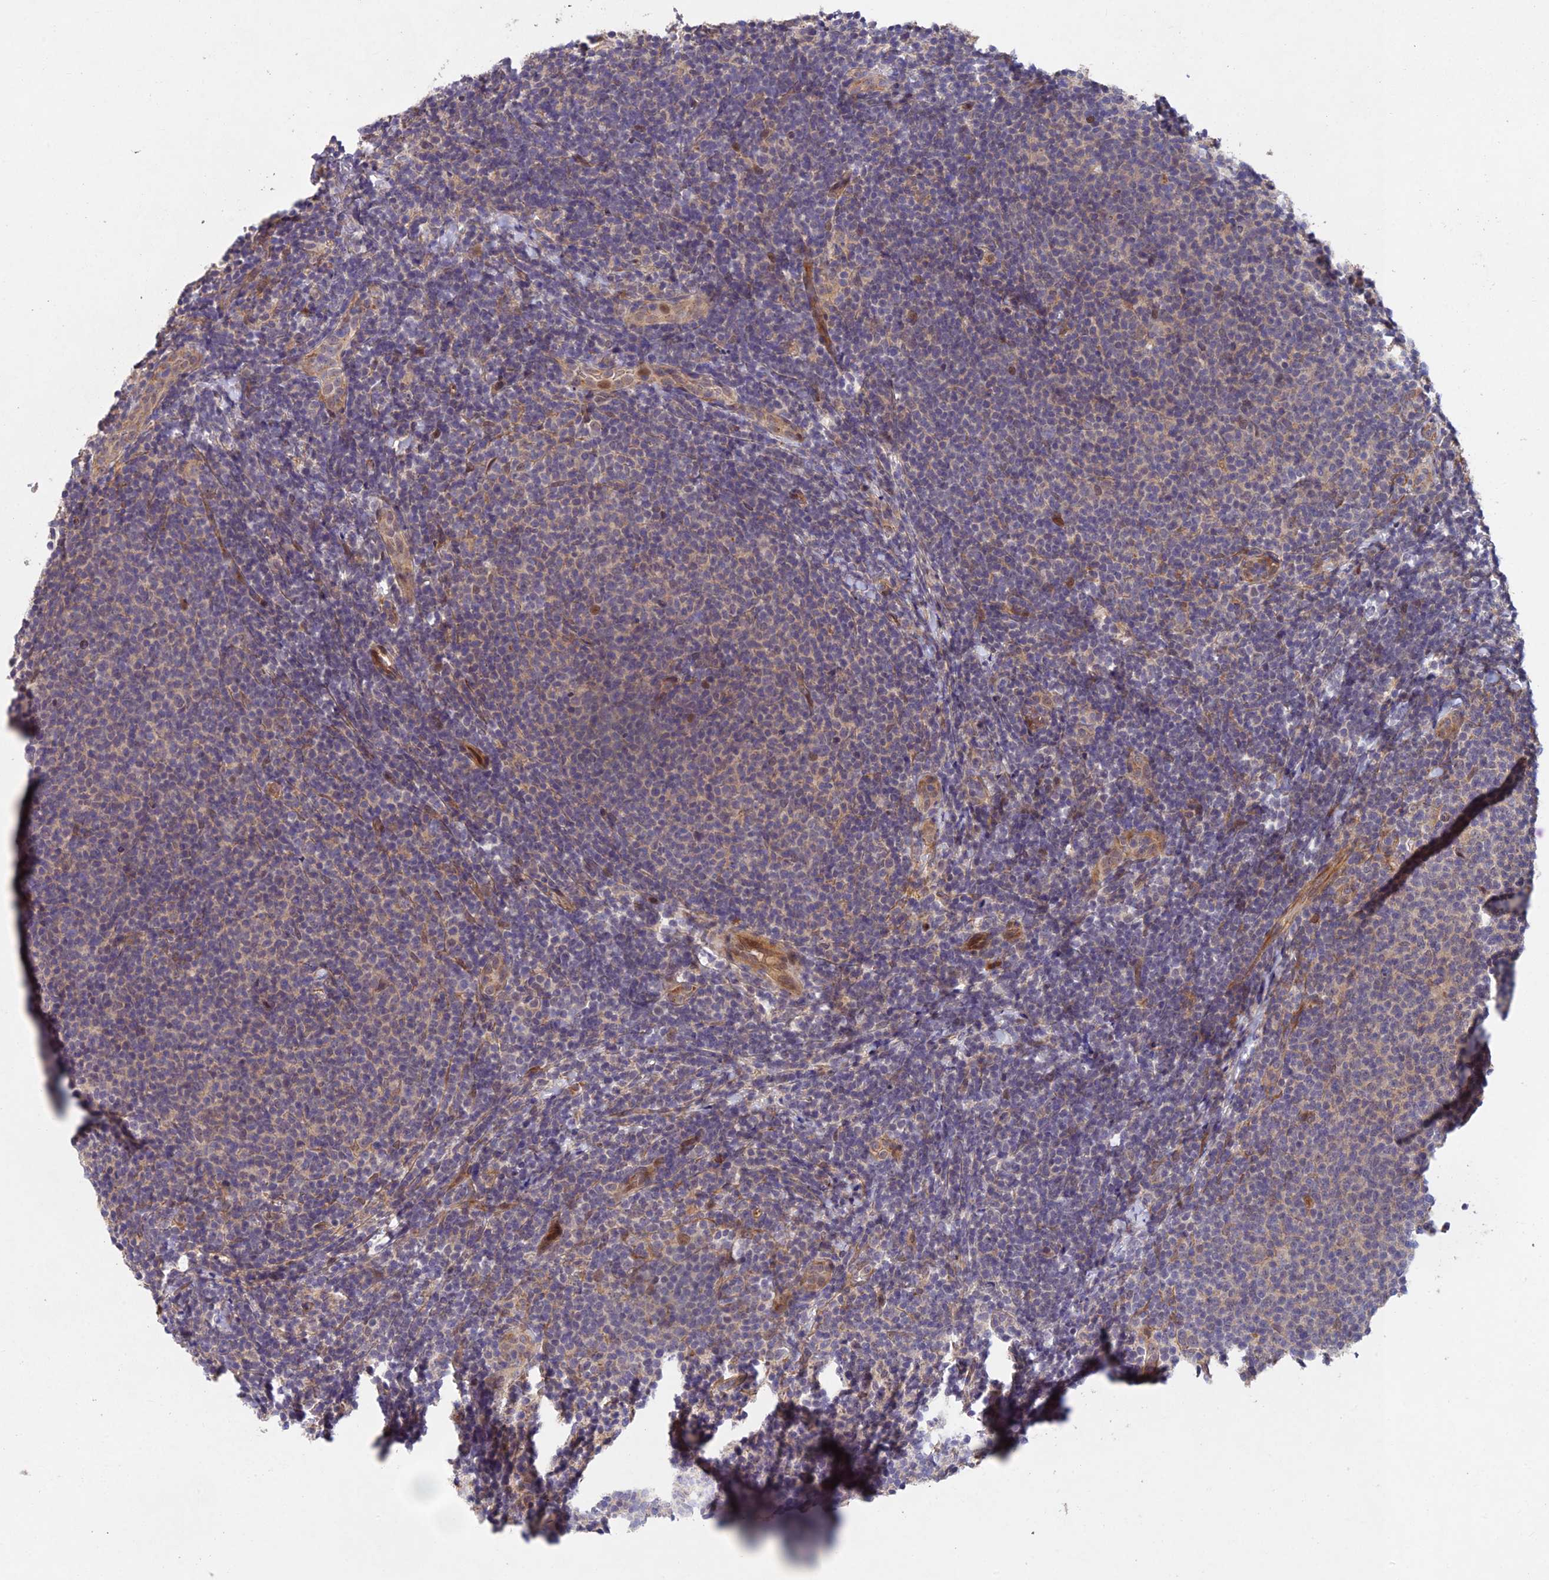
{"staining": {"intensity": "weak", "quantity": "<25%", "location": "cytoplasmic/membranous"}, "tissue": "lymphoma", "cell_type": "Tumor cells", "image_type": "cancer", "snomed": [{"axis": "morphology", "description": "Malignant lymphoma, non-Hodgkin's type, Low grade"}, {"axis": "topography", "description": "Lymph node"}], "caption": "A histopathology image of low-grade malignant lymphoma, non-Hodgkin's type stained for a protein demonstrates no brown staining in tumor cells. The staining was performed using DAB to visualize the protein expression in brown, while the nuclei were stained in blue with hematoxylin (Magnification: 20x).", "gene": "NSMCE1", "patient": {"sex": "male", "age": 66}}